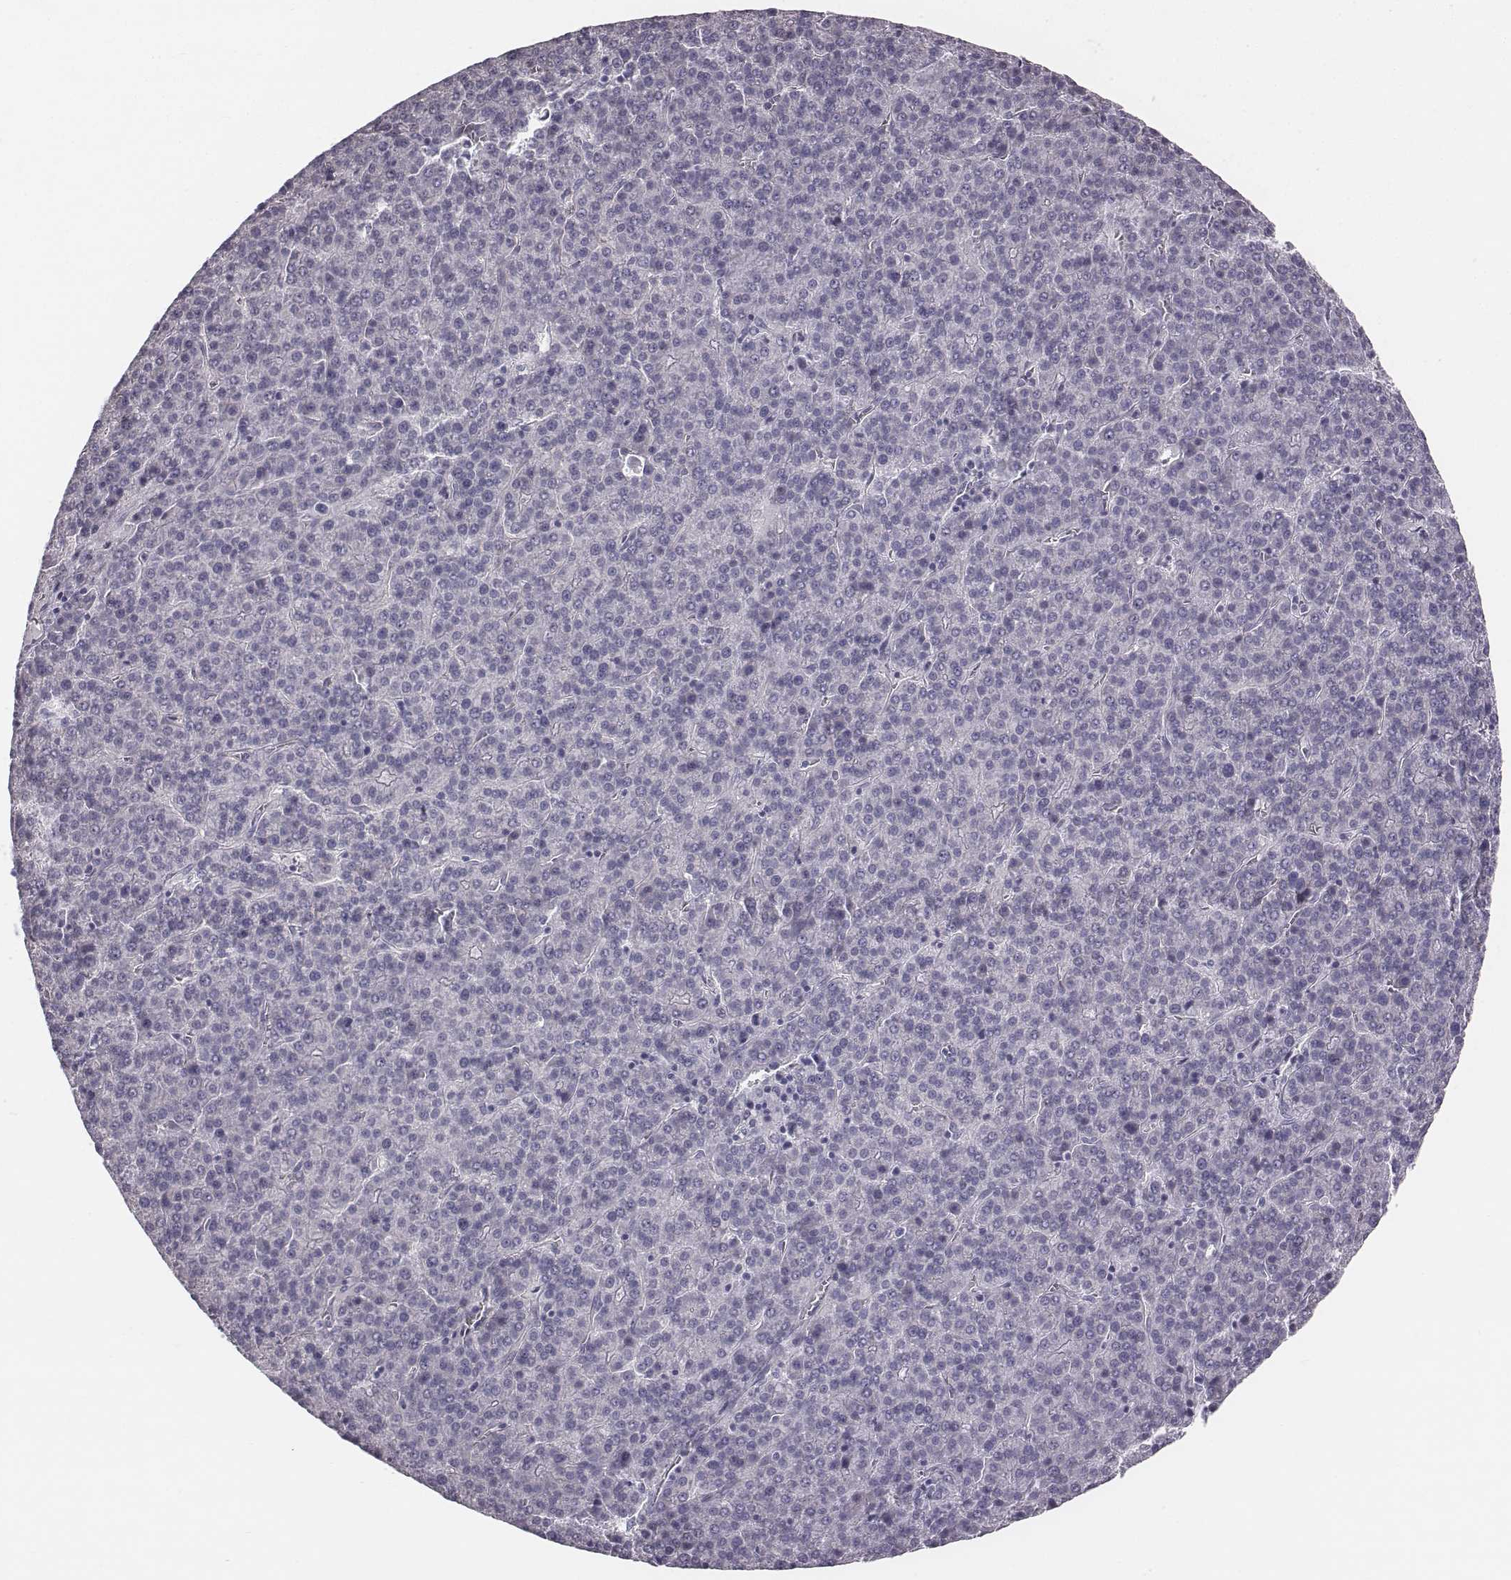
{"staining": {"intensity": "negative", "quantity": "none", "location": "none"}, "tissue": "liver cancer", "cell_type": "Tumor cells", "image_type": "cancer", "snomed": [{"axis": "morphology", "description": "Carcinoma, Hepatocellular, NOS"}, {"axis": "topography", "description": "Liver"}], "caption": "An immunohistochemistry histopathology image of liver cancer is shown. There is no staining in tumor cells of liver cancer. The staining is performed using DAB brown chromogen with nuclei counter-stained in using hematoxylin.", "gene": "C6orf58", "patient": {"sex": "female", "age": 58}}